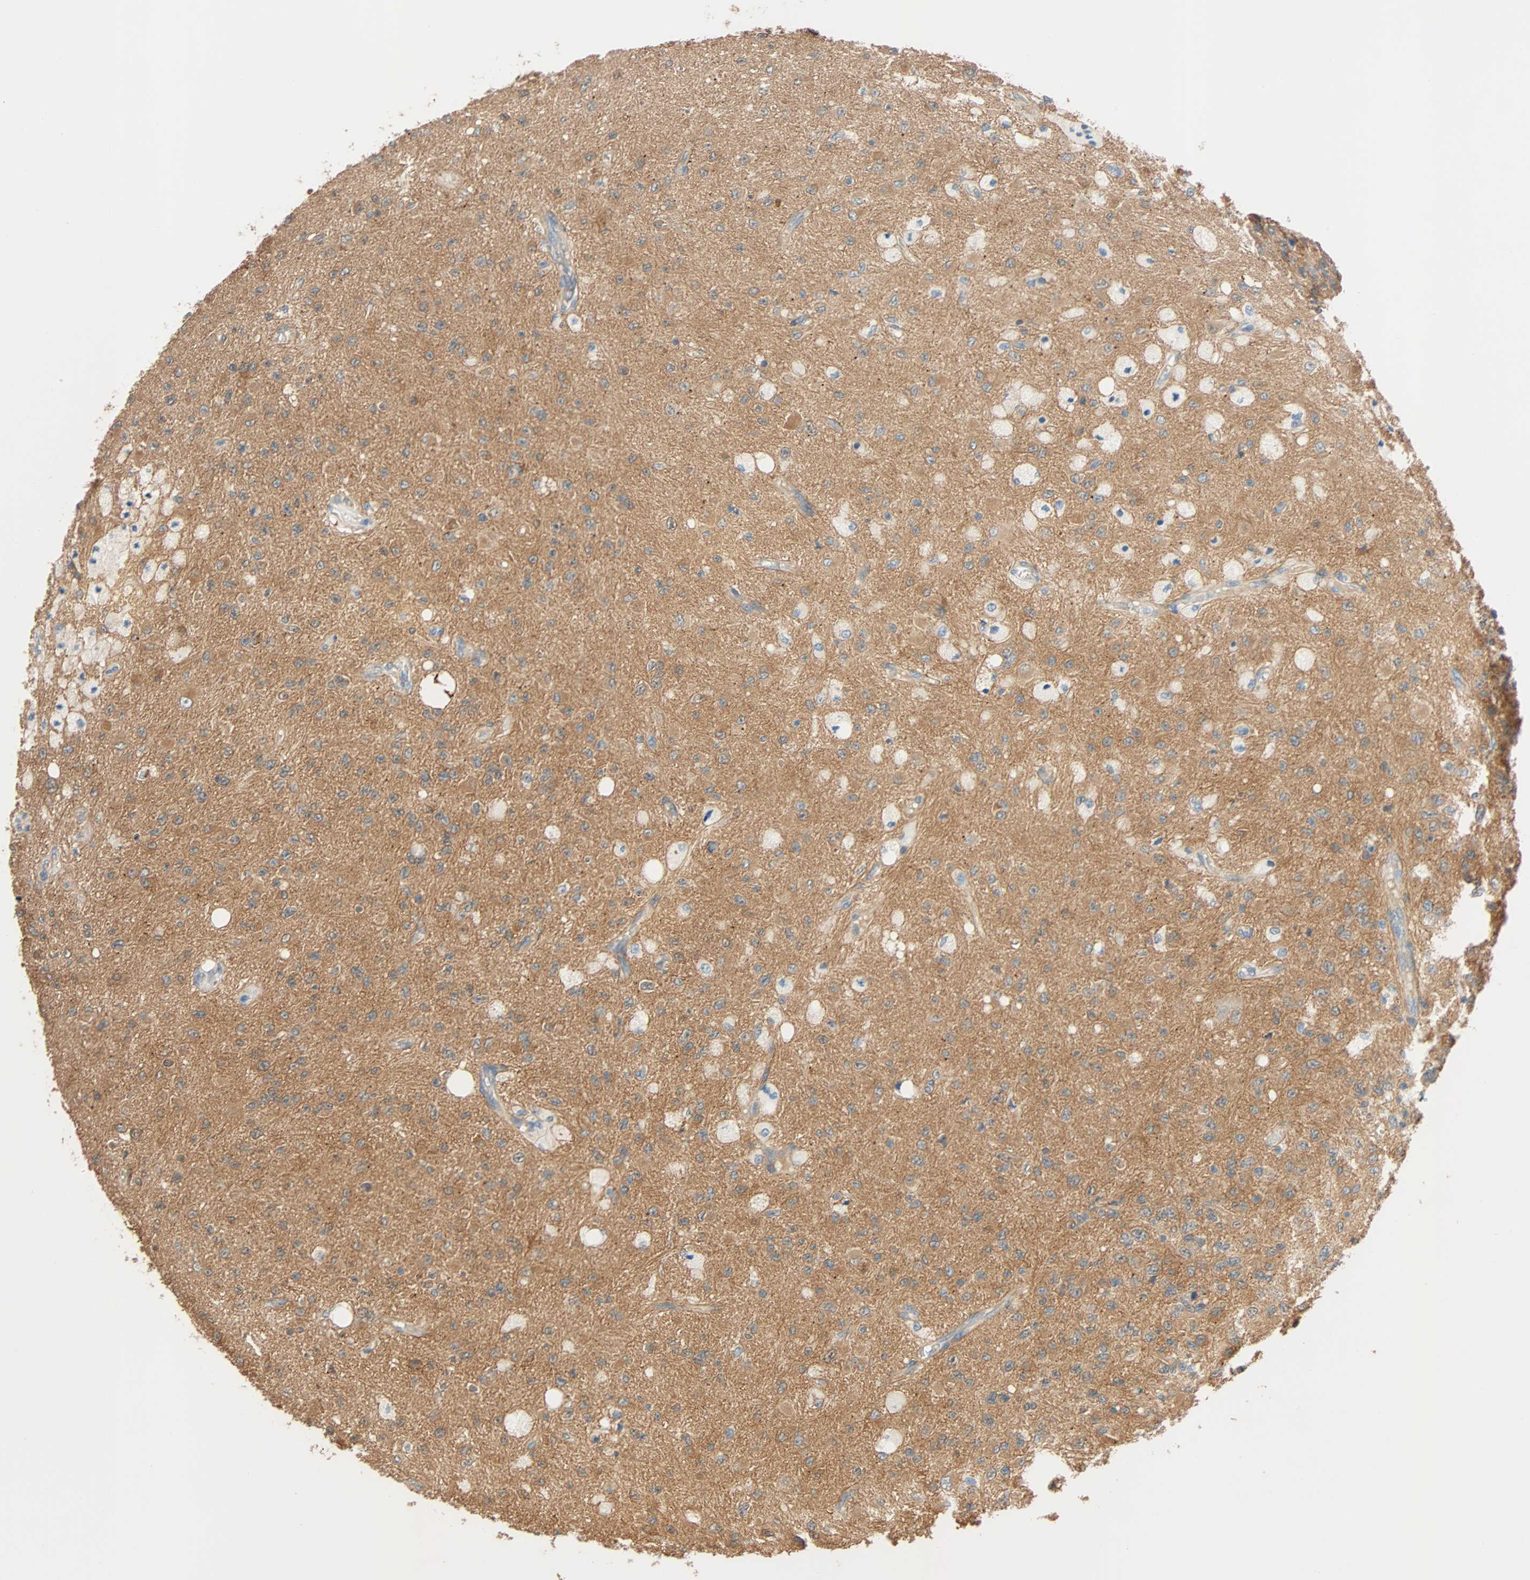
{"staining": {"intensity": "moderate", "quantity": "25%-75%", "location": "cytoplasmic/membranous"}, "tissue": "glioma", "cell_type": "Tumor cells", "image_type": "cancer", "snomed": [{"axis": "morphology", "description": "Glioma, malignant, High grade"}, {"axis": "topography", "description": "pancreas cauda"}], "caption": "Human malignant glioma (high-grade) stained with a brown dye displays moderate cytoplasmic/membranous positive positivity in approximately 25%-75% of tumor cells.", "gene": "TNFRSF12A", "patient": {"sex": "male", "age": 60}}